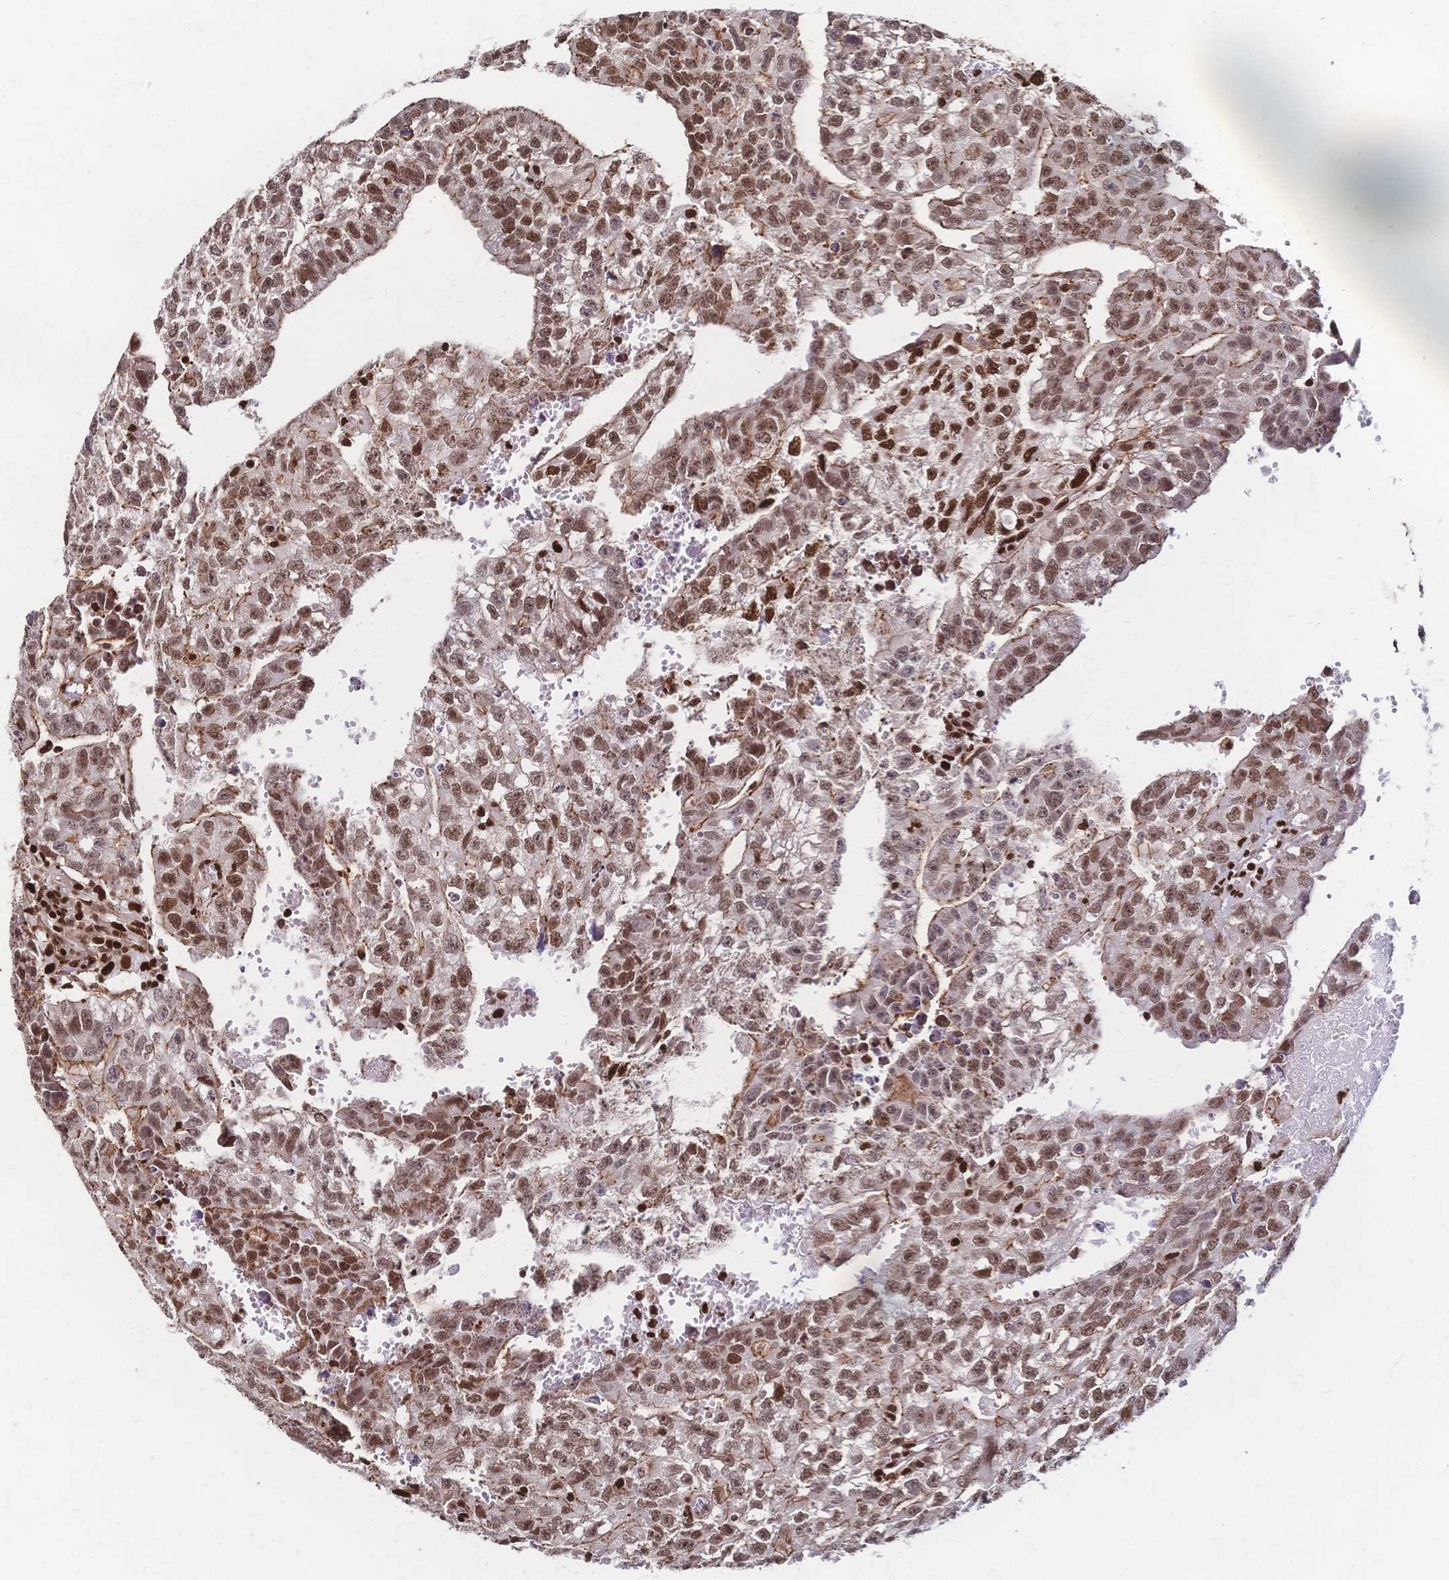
{"staining": {"intensity": "moderate", "quantity": ">75%", "location": "nuclear"}, "tissue": "testis cancer", "cell_type": "Tumor cells", "image_type": "cancer", "snomed": [{"axis": "morphology", "description": "Carcinoma, Embryonal, NOS"}, {"axis": "morphology", "description": "Teratoma, malignant, NOS"}, {"axis": "topography", "description": "Testis"}], "caption": "This histopathology image shows testis teratoma (malignant) stained with immunohistochemistry (IHC) to label a protein in brown. The nuclear of tumor cells show moderate positivity for the protein. Nuclei are counter-stained blue.", "gene": "HDGF", "patient": {"sex": "male", "age": 24}}